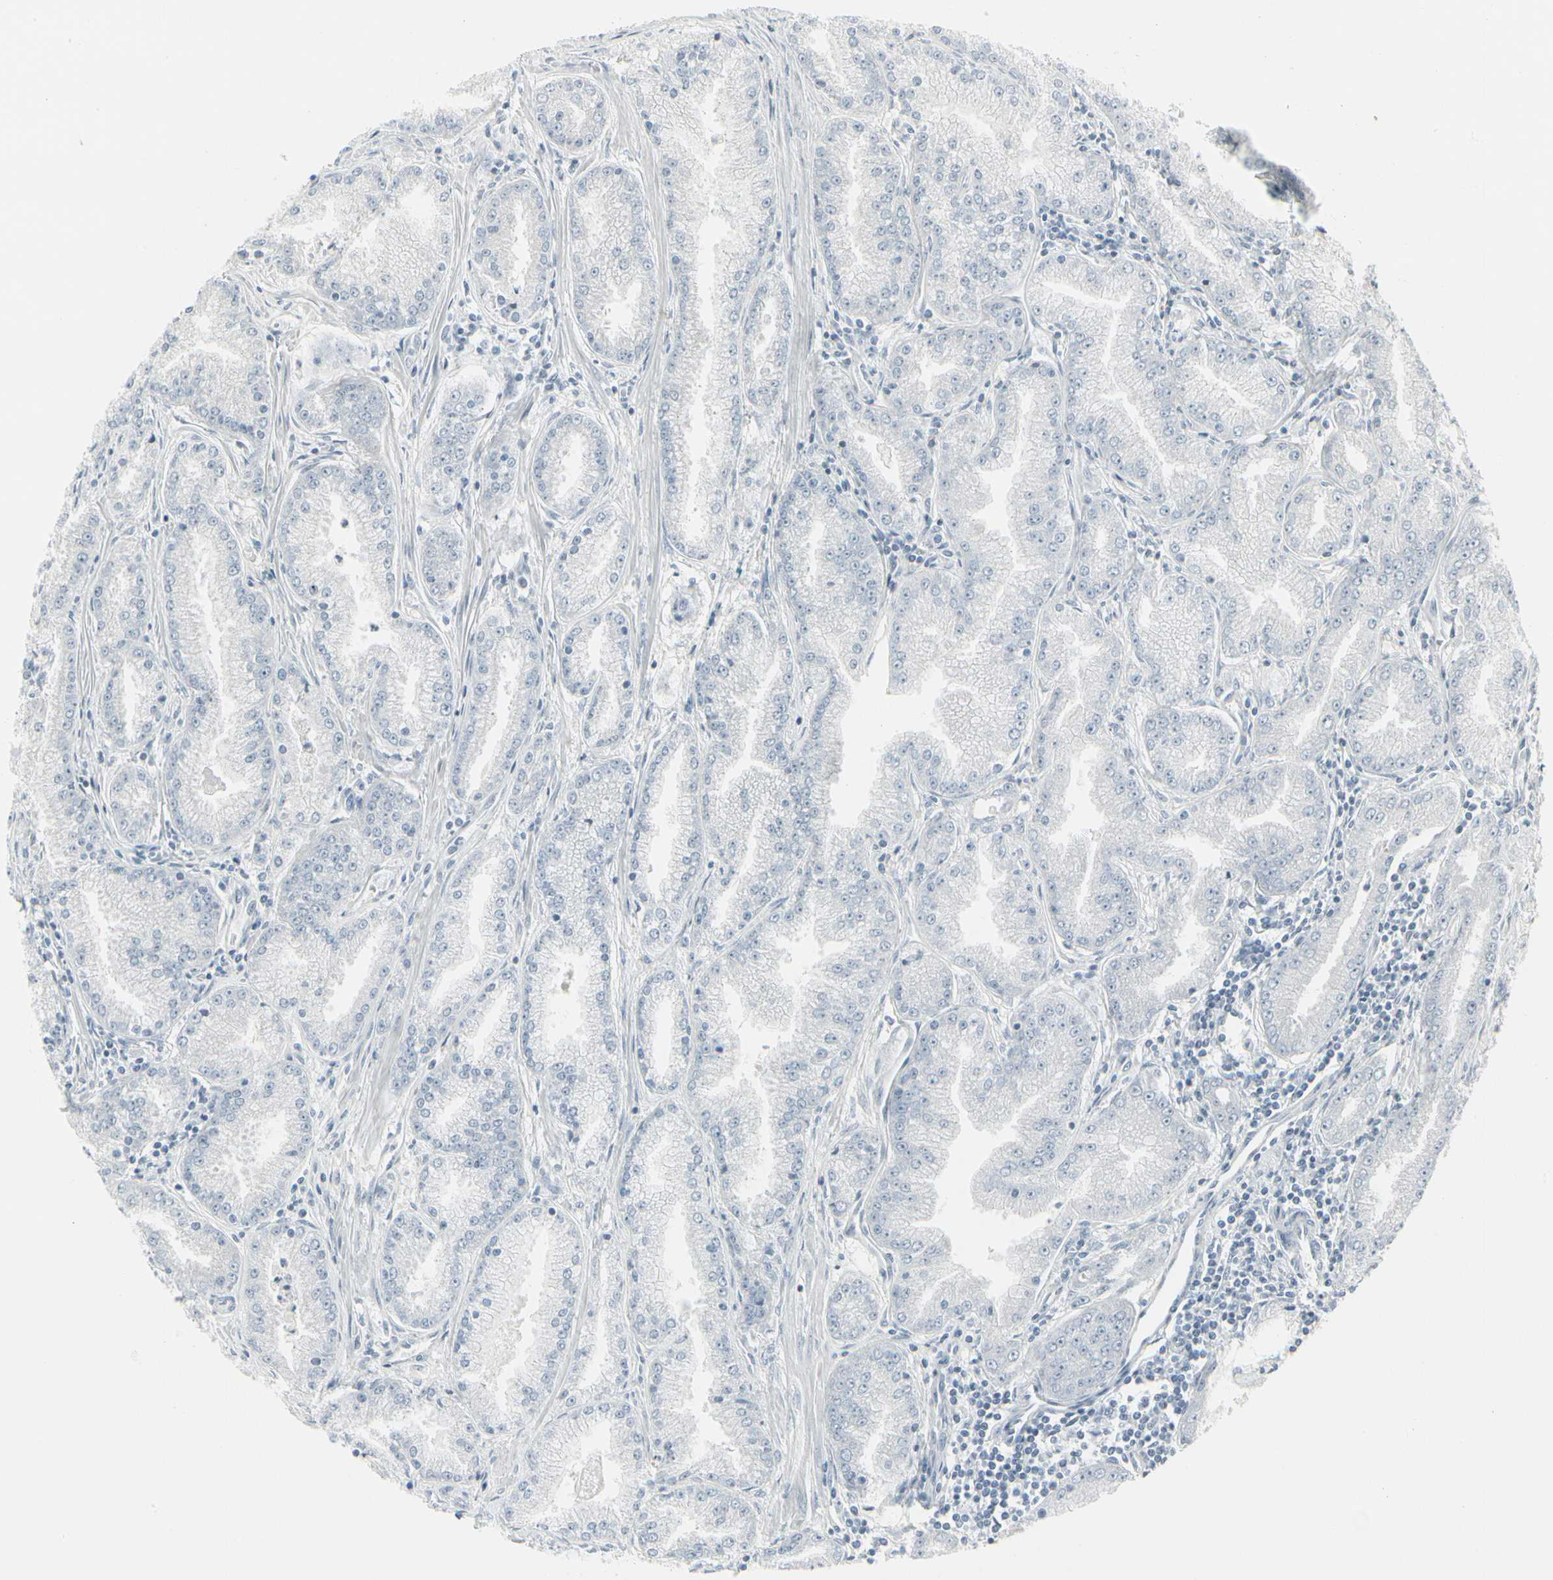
{"staining": {"intensity": "negative", "quantity": "none", "location": "none"}, "tissue": "prostate cancer", "cell_type": "Tumor cells", "image_type": "cancer", "snomed": [{"axis": "morphology", "description": "Adenocarcinoma, High grade"}, {"axis": "topography", "description": "Prostate"}], "caption": "Human prostate cancer stained for a protein using IHC reveals no expression in tumor cells.", "gene": "EPS15", "patient": {"sex": "male", "age": 61}}